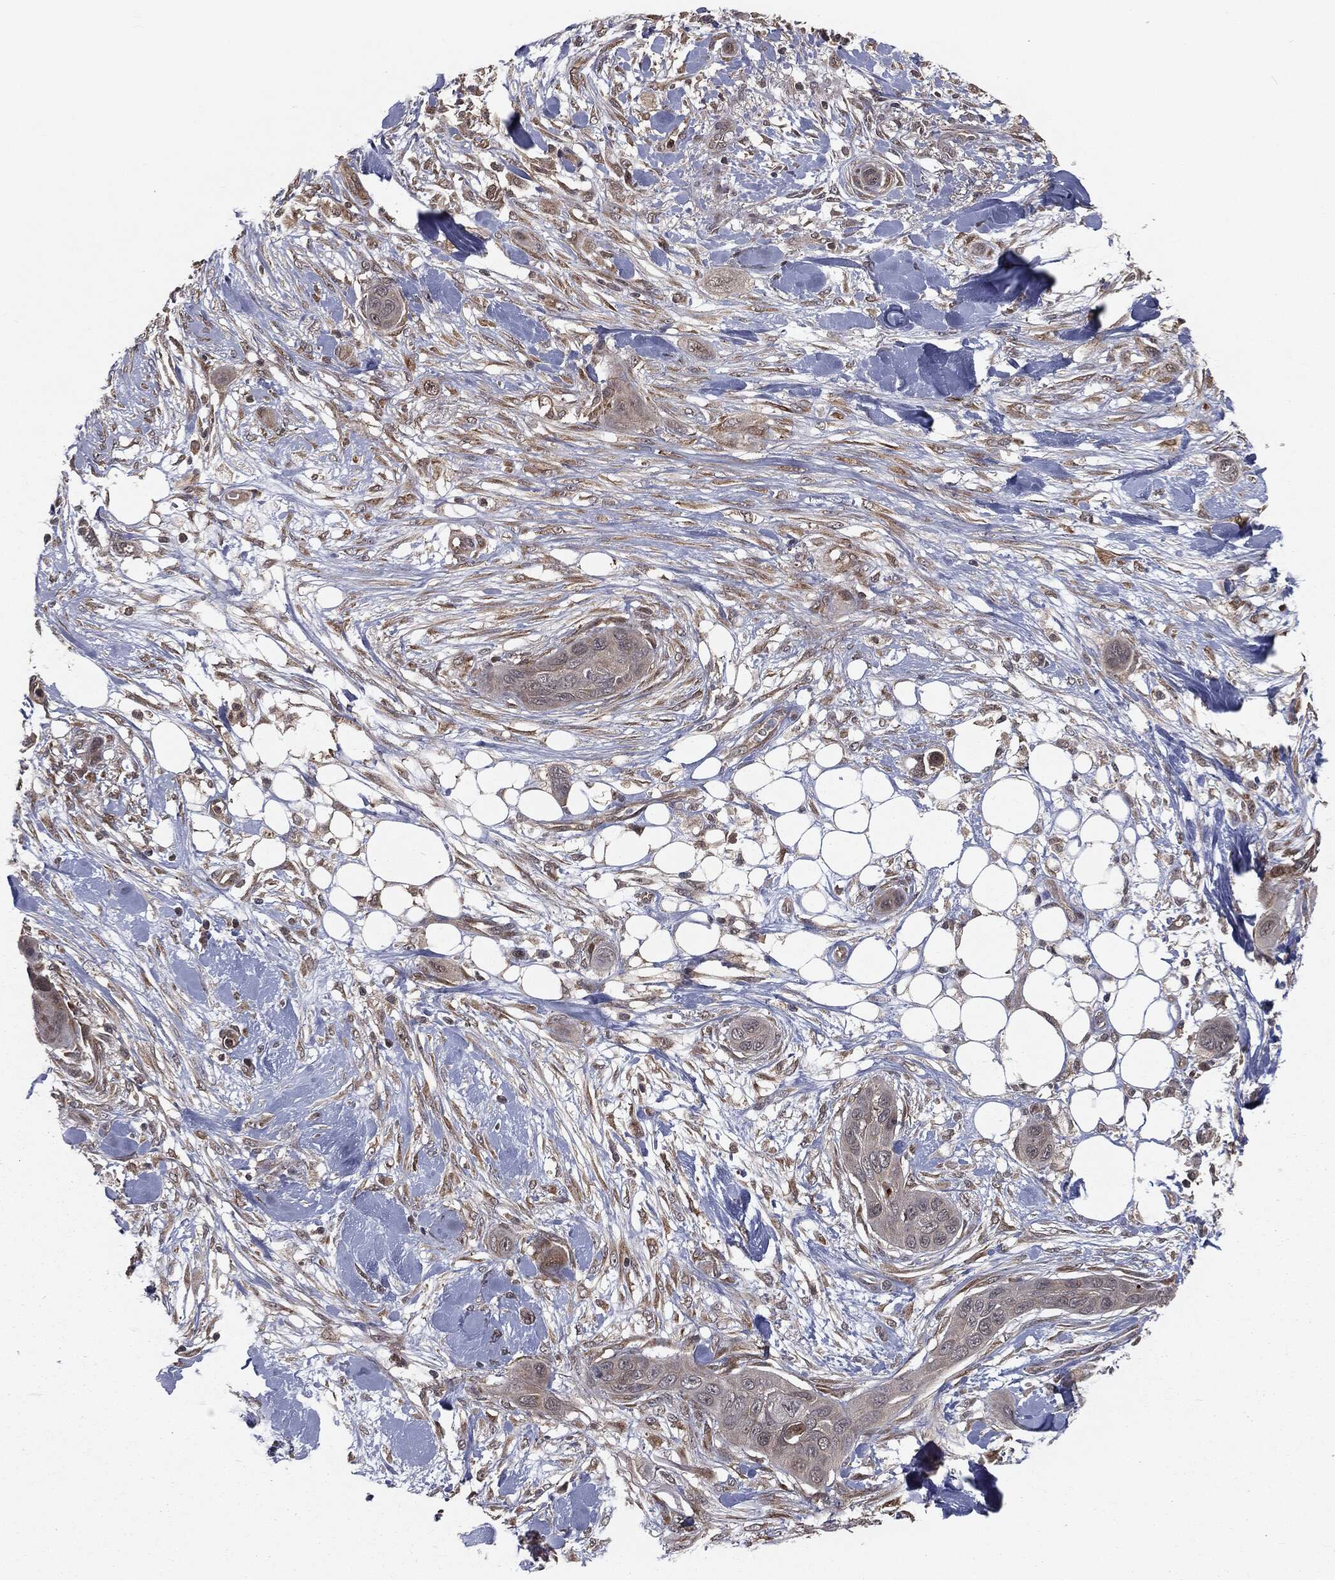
{"staining": {"intensity": "negative", "quantity": "none", "location": "none"}, "tissue": "skin cancer", "cell_type": "Tumor cells", "image_type": "cancer", "snomed": [{"axis": "morphology", "description": "Squamous cell carcinoma, NOS"}, {"axis": "topography", "description": "Skin"}], "caption": "Immunohistochemistry of human squamous cell carcinoma (skin) displays no positivity in tumor cells.", "gene": "FBXO7", "patient": {"sex": "male", "age": 78}}